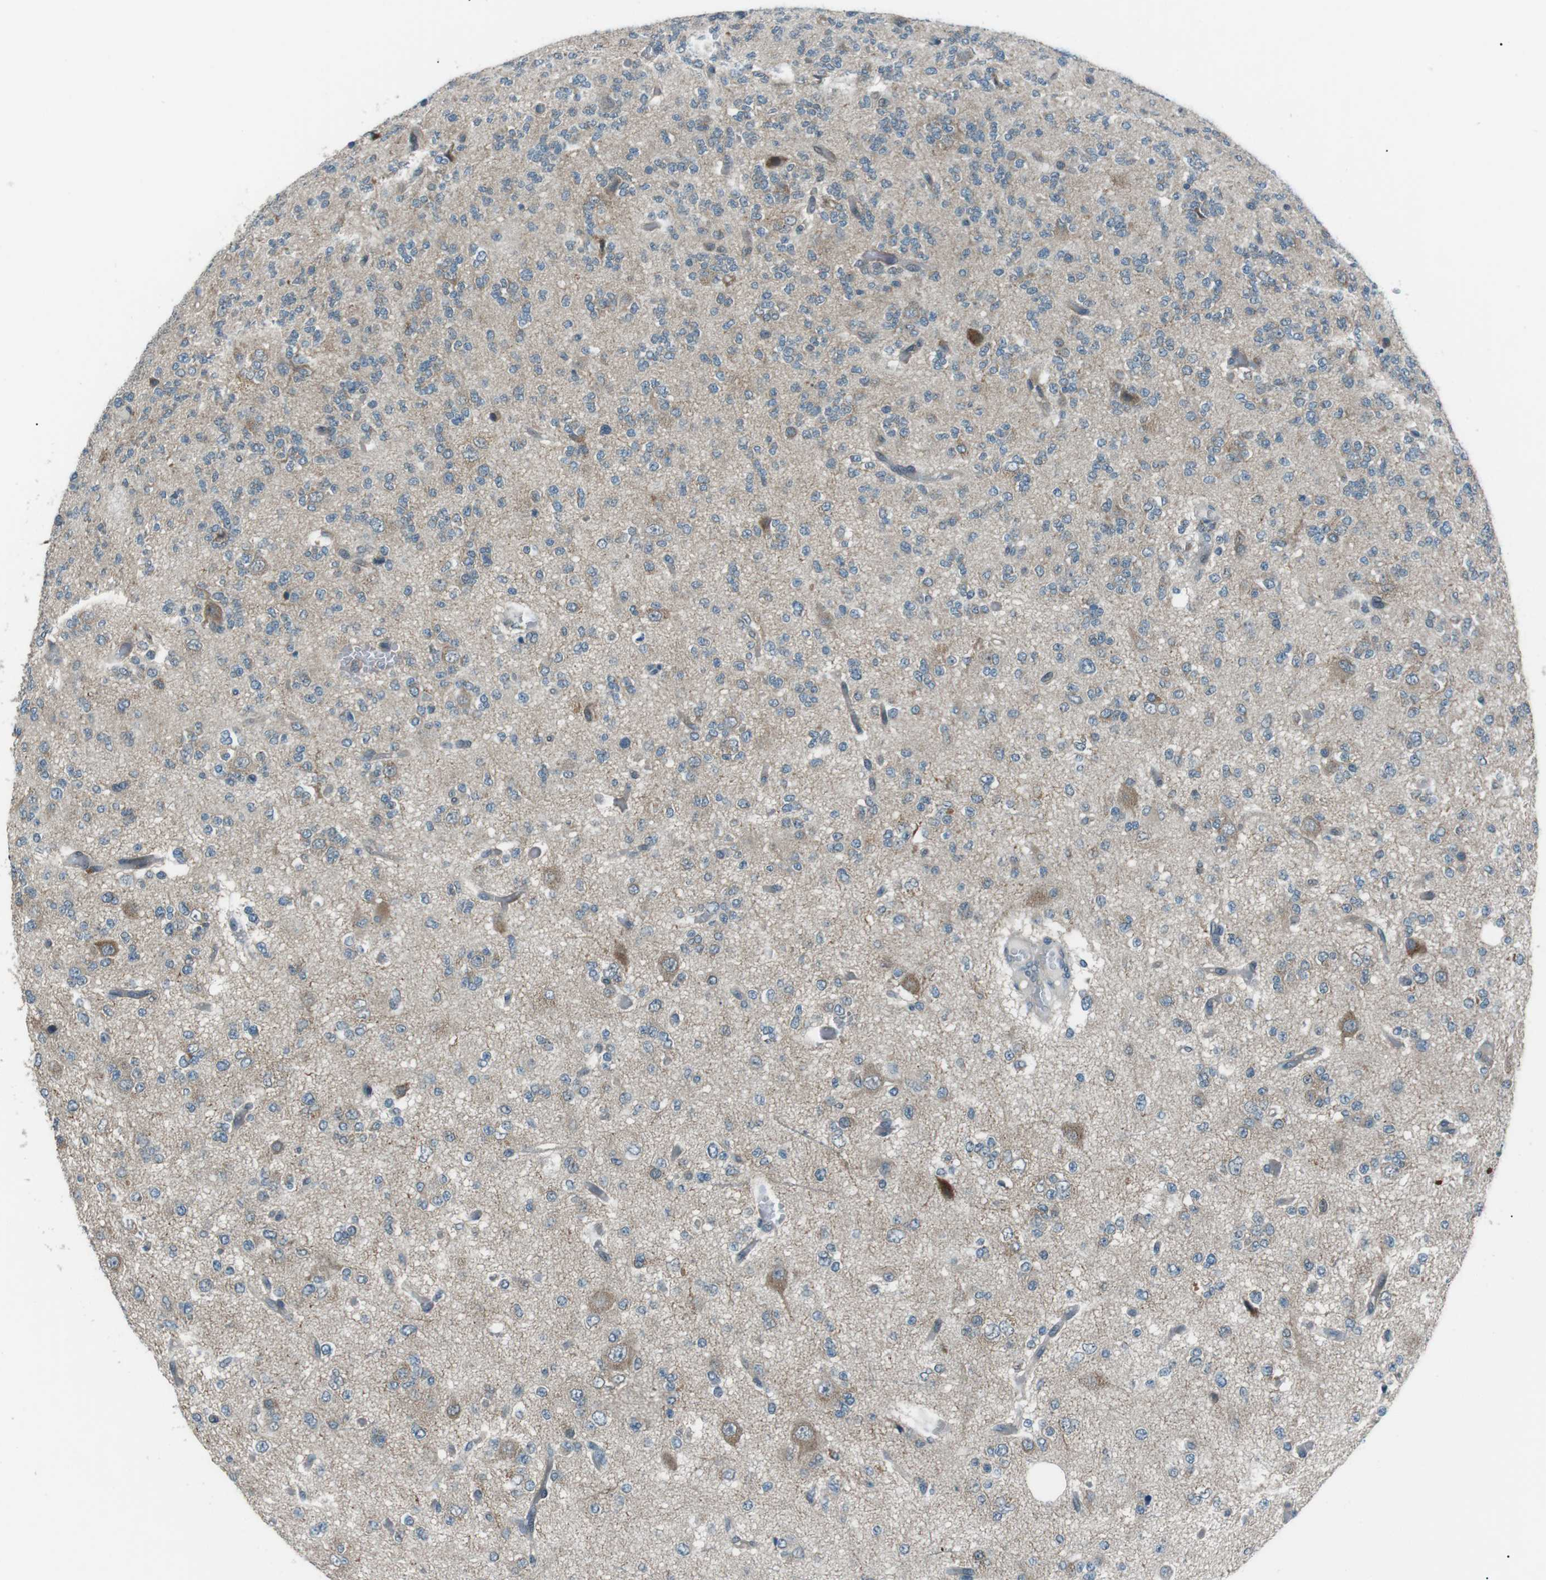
{"staining": {"intensity": "weak", "quantity": "<25%", "location": "cytoplasmic/membranous"}, "tissue": "glioma", "cell_type": "Tumor cells", "image_type": "cancer", "snomed": [{"axis": "morphology", "description": "Glioma, malignant, Low grade"}, {"axis": "topography", "description": "Brain"}], "caption": "This micrograph is of malignant glioma (low-grade) stained with IHC to label a protein in brown with the nuclei are counter-stained blue. There is no expression in tumor cells.", "gene": "LRIG2", "patient": {"sex": "male", "age": 38}}